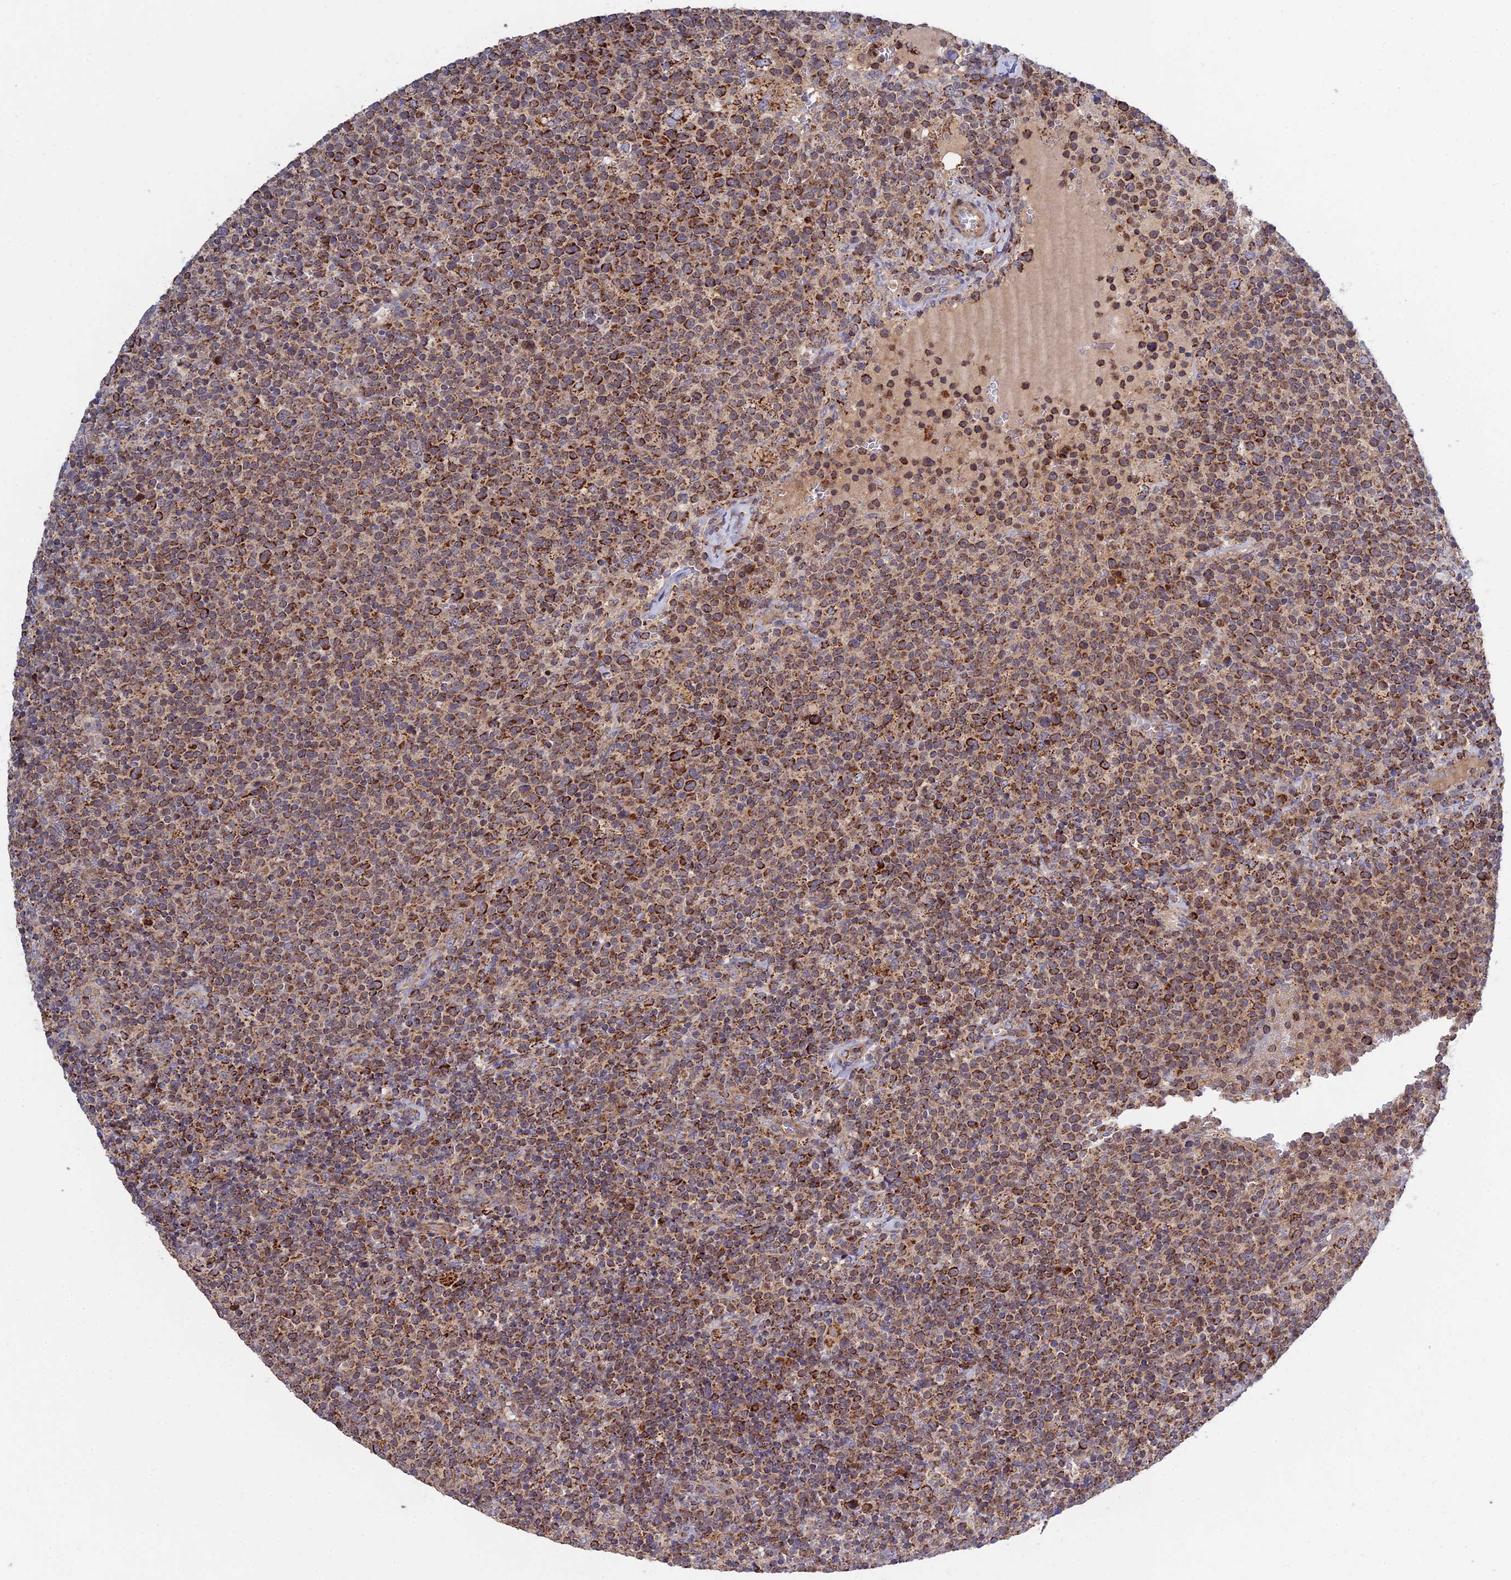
{"staining": {"intensity": "strong", "quantity": ">75%", "location": "cytoplasmic/membranous"}, "tissue": "lymphoma", "cell_type": "Tumor cells", "image_type": "cancer", "snomed": [{"axis": "morphology", "description": "Malignant lymphoma, non-Hodgkin's type, High grade"}, {"axis": "topography", "description": "Lymph node"}], "caption": "This is an image of immunohistochemistry (IHC) staining of high-grade malignant lymphoma, non-Hodgkin's type, which shows strong positivity in the cytoplasmic/membranous of tumor cells.", "gene": "RIC8B", "patient": {"sex": "male", "age": 61}}